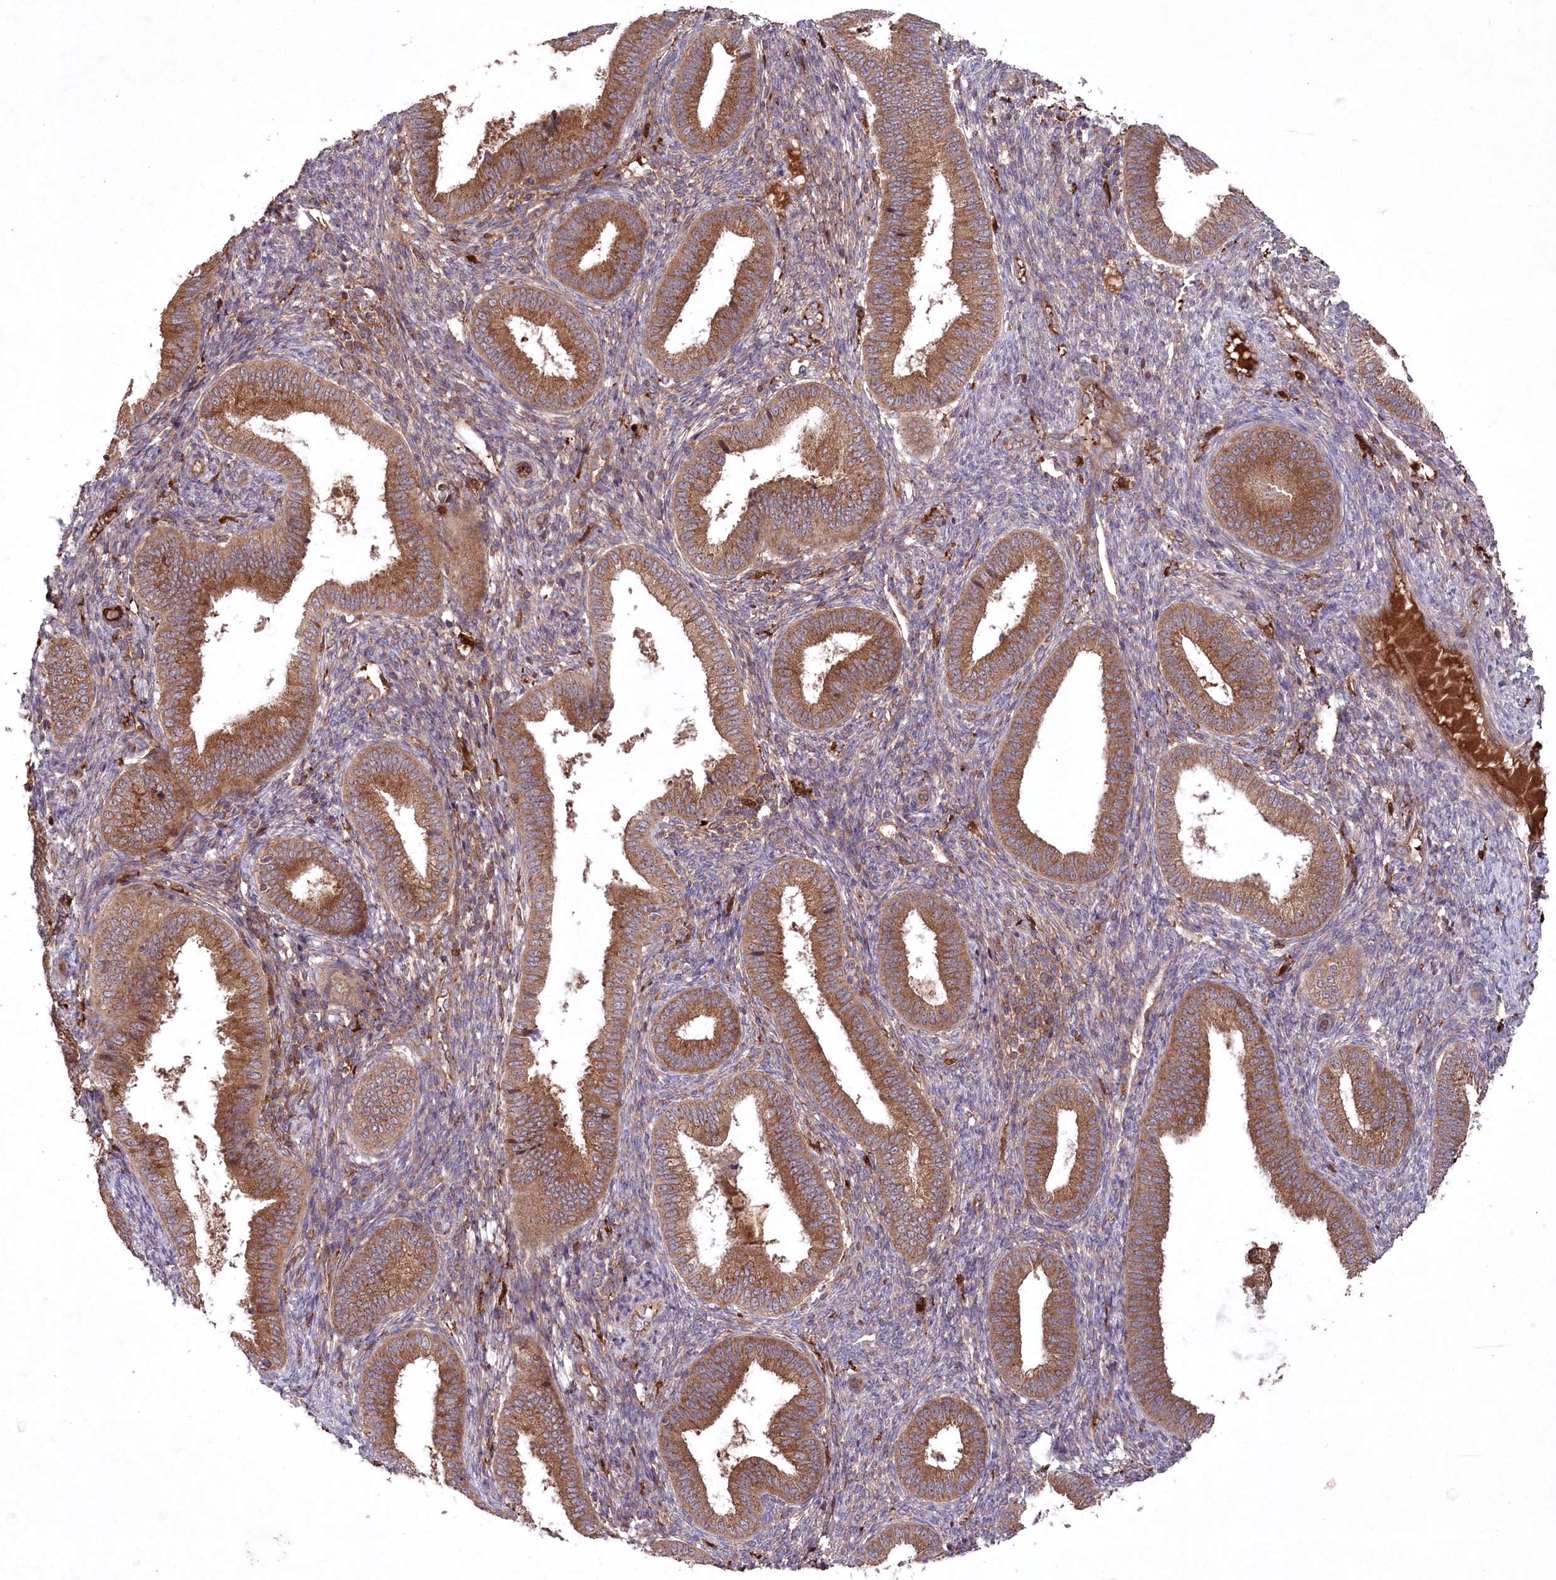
{"staining": {"intensity": "moderate", "quantity": ">75%", "location": "cytoplasmic/membranous"}, "tissue": "endometrium", "cell_type": "Cells in endometrial stroma", "image_type": "normal", "snomed": [{"axis": "morphology", "description": "Normal tissue, NOS"}, {"axis": "topography", "description": "Endometrium"}], "caption": "A high-resolution photomicrograph shows immunohistochemistry staining of benign endometrium, which displays moderate cytoplasmic/membranous positivity in about >75% of cells in endometrial stroma. The protein is shown in brown color, while the nuclei are stained blue.", "gene": "PPP1R21", "patient": {"sex": "female", "age": 39}}